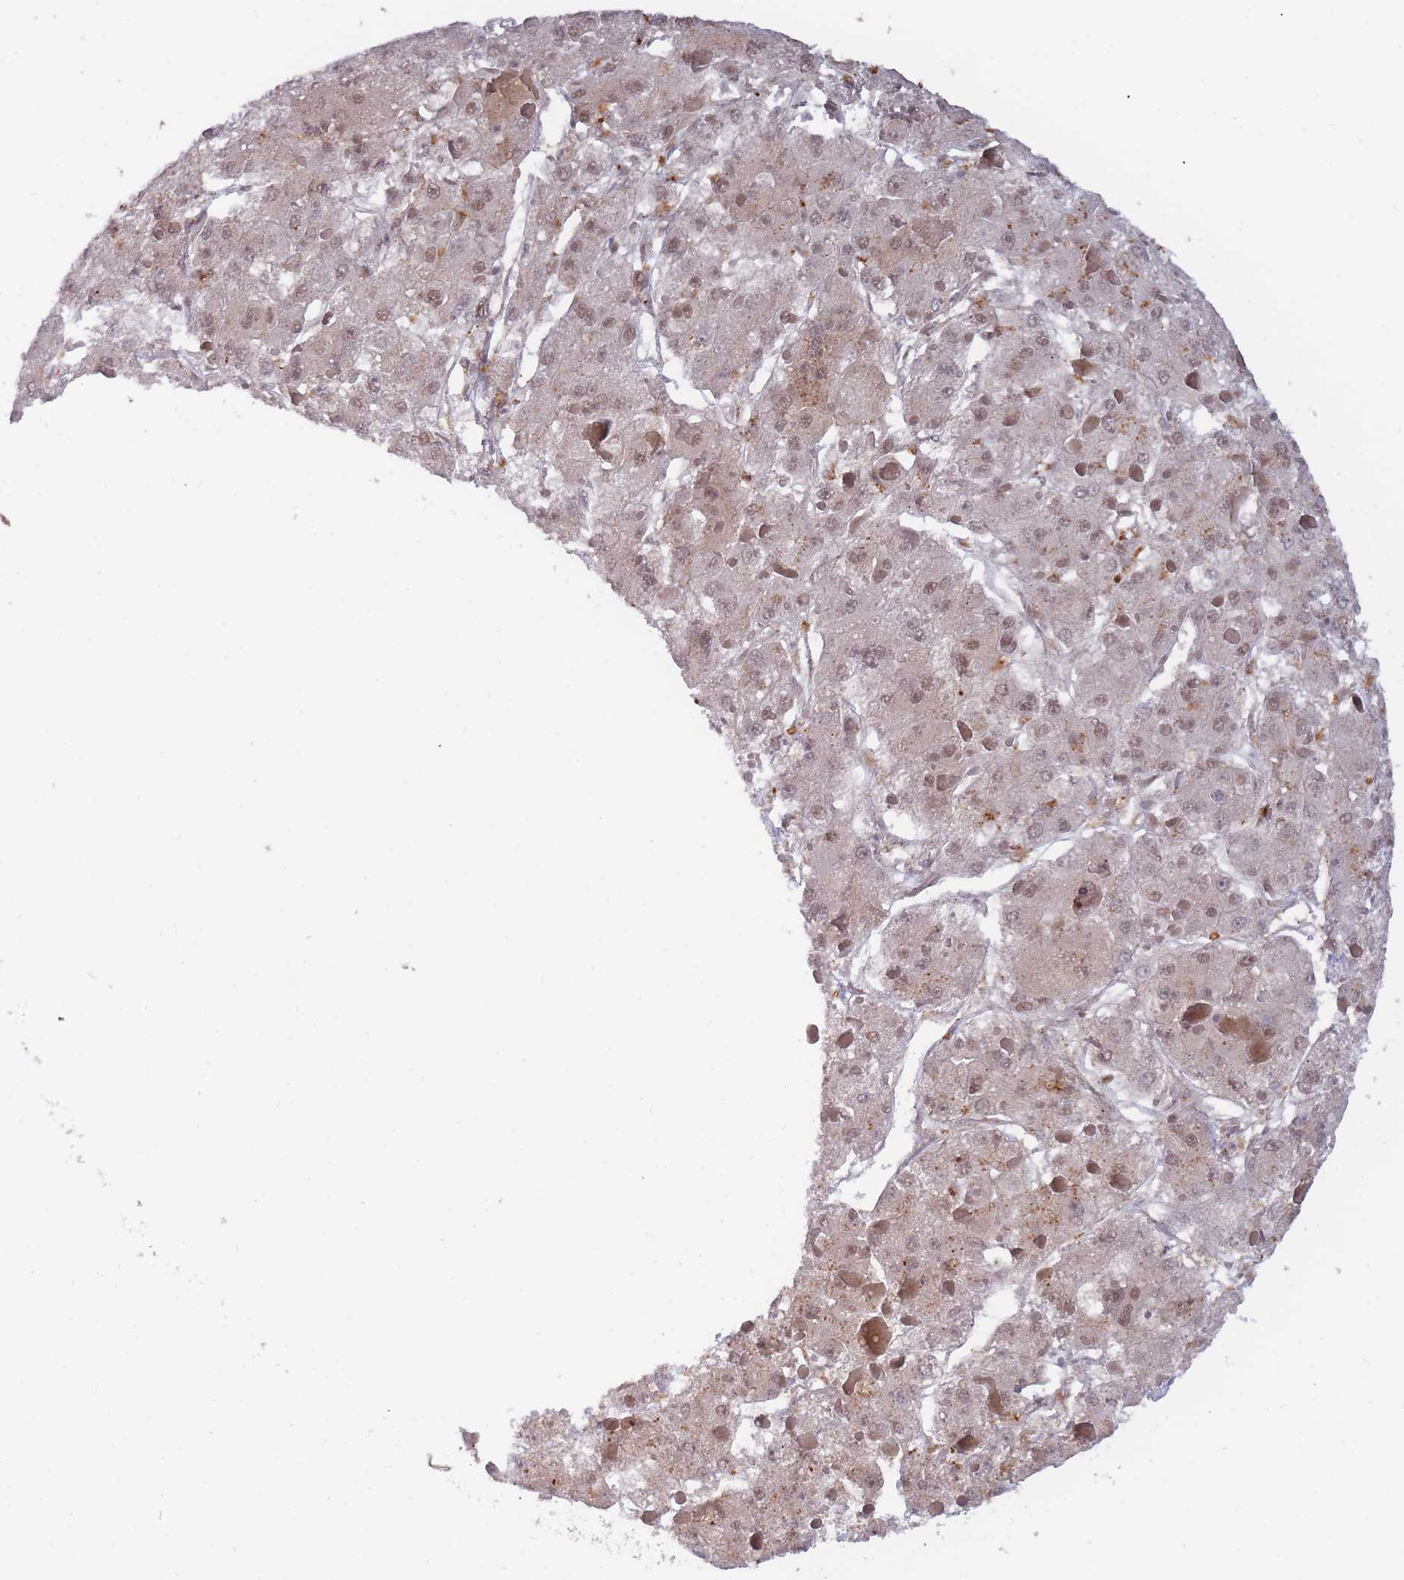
{"staining": {"intensity": "moderate", "quantity": ">75%", "location": "cytoplasmic/membranous,nuclear"}, "tissue": "liver cancer", "cell_type": "Tumor cells", "image_type": "cancer", "snomed": [{"axis": "morphology", "description": "Carcinoma, Hepatocellular, NOS"}, {"axis": "topography", "description": "Liver"}], "caption": "A brown stain shows moderate cytoplasmic/membranous and nuclear staining of a protein in human liver hepatocellular carcinoma tumor cells.", "gene": "BOD1L1", "patient": {"sex": "female", "age": 73}}